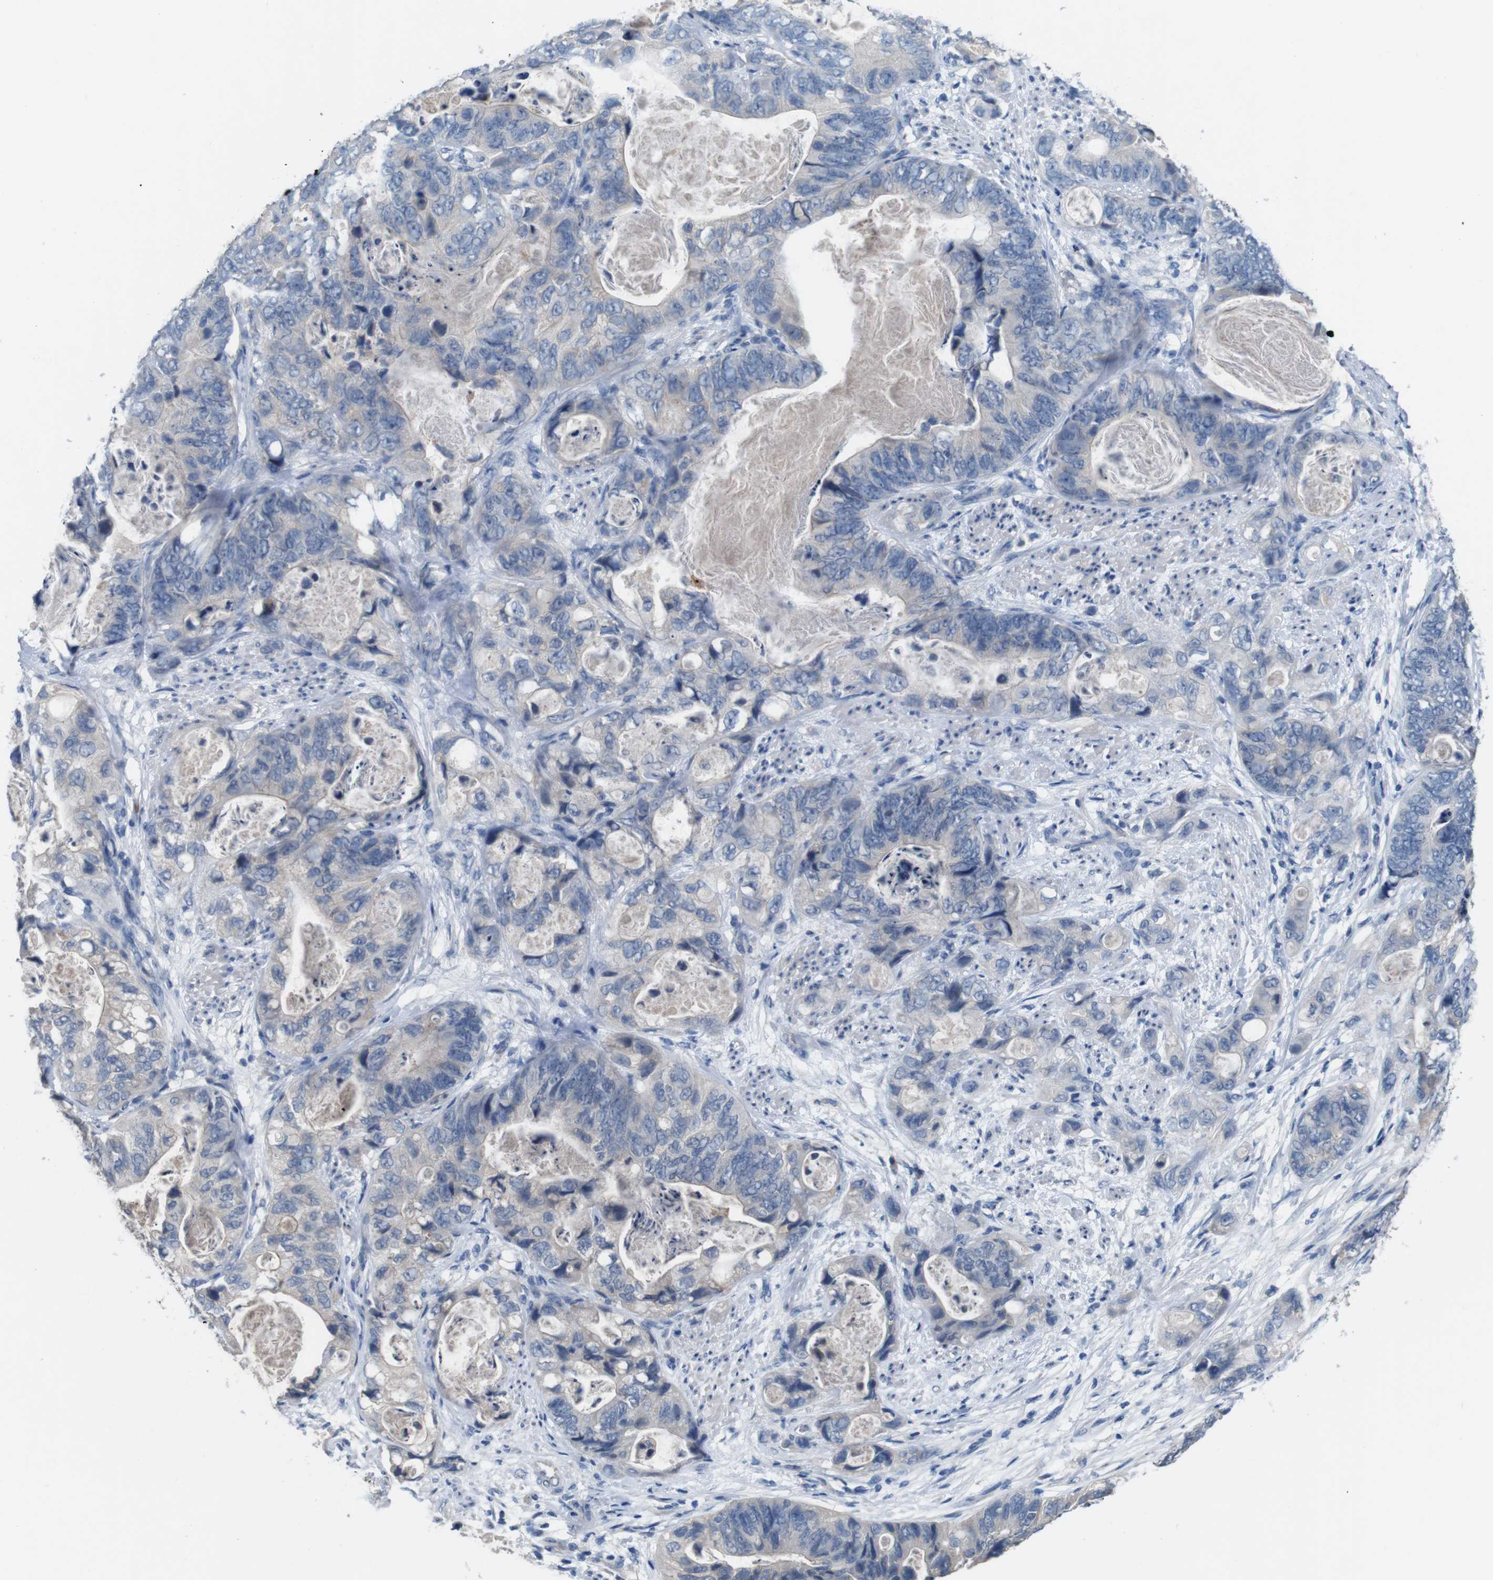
{"staining": {"intensity": "moderate", "quantity": "<25%", "location": "cytoplasmic/membranous"}, "tissue": "stomach cancer", "cell_type": "Tumor cells", "image_type": "cancer", "snomed": [{"axis": "morphology", "description": "Adenocarcinoma, NOS"}, {"axis": "topography", "description": "Stomach"}], "caption": "DAB immunohistochemical staining of human adenocarcinoma (stomach) demonstrates moderate cytoplasmic/membranous protein staining in about <25% of tumor cells.", "gene": "SLC2A8", "patient": {"sex": "female", "age": 89}}